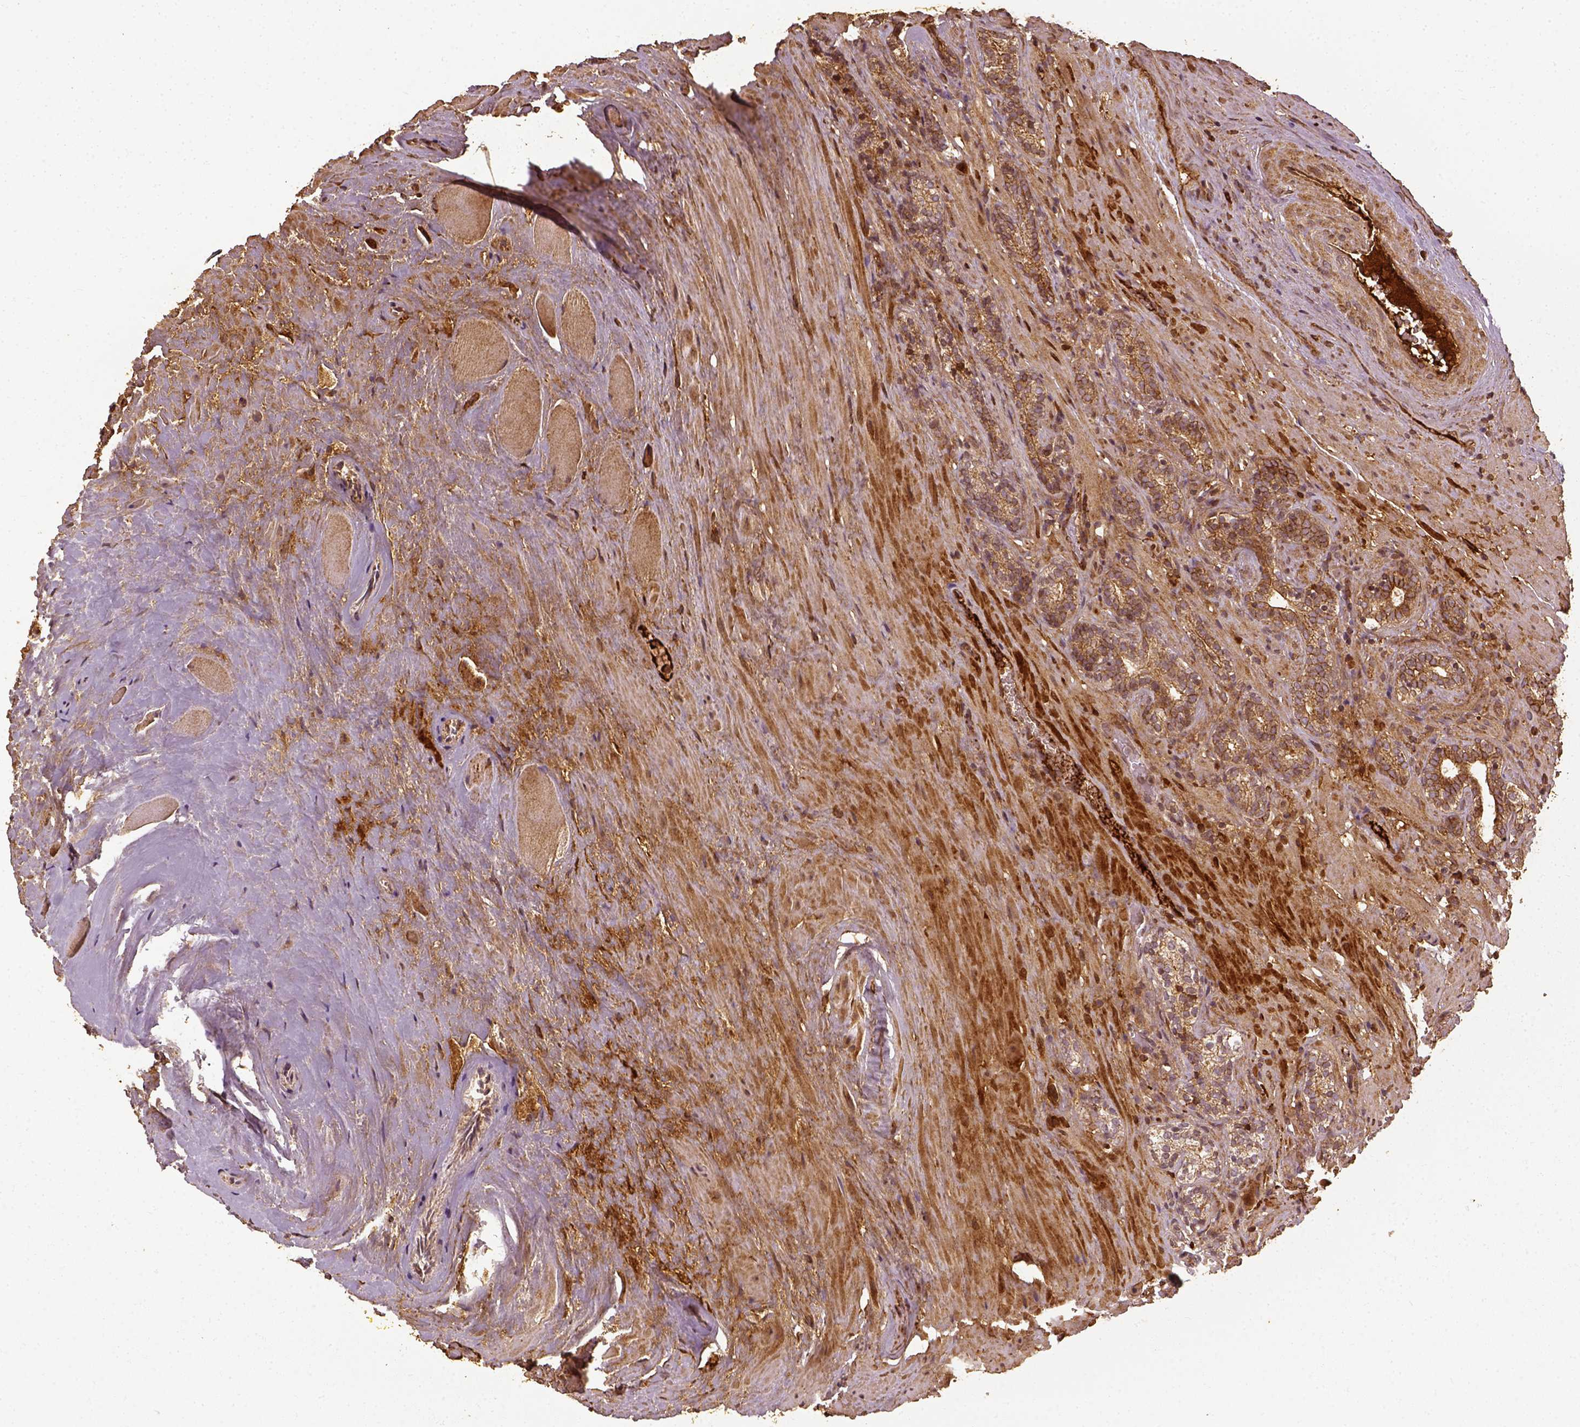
{"staining": {"intensity": "moderate", "quantity": ">75%", "location": "cytoplasmic/membranous"}, "tissue": "prostate cancer", "cell_type": "Tumor cells", "image_type": "cancer", "snomed": [{"axis": "morphology", "description": "Adenocarcinoma, NOS"}, {"axis": "topography", "description": "Prostate"}], "caption": "Immunohistochemical staining of prostate cancer (adenocarcinoma) reveals medium levels of moderate cytoplasmic/membranous expression in about >75% of tumor cells. (IHC, brightfield microscopy, high magnification).", "gene": "VEGFA", "patient": {"sex": "male", "age": 66}}